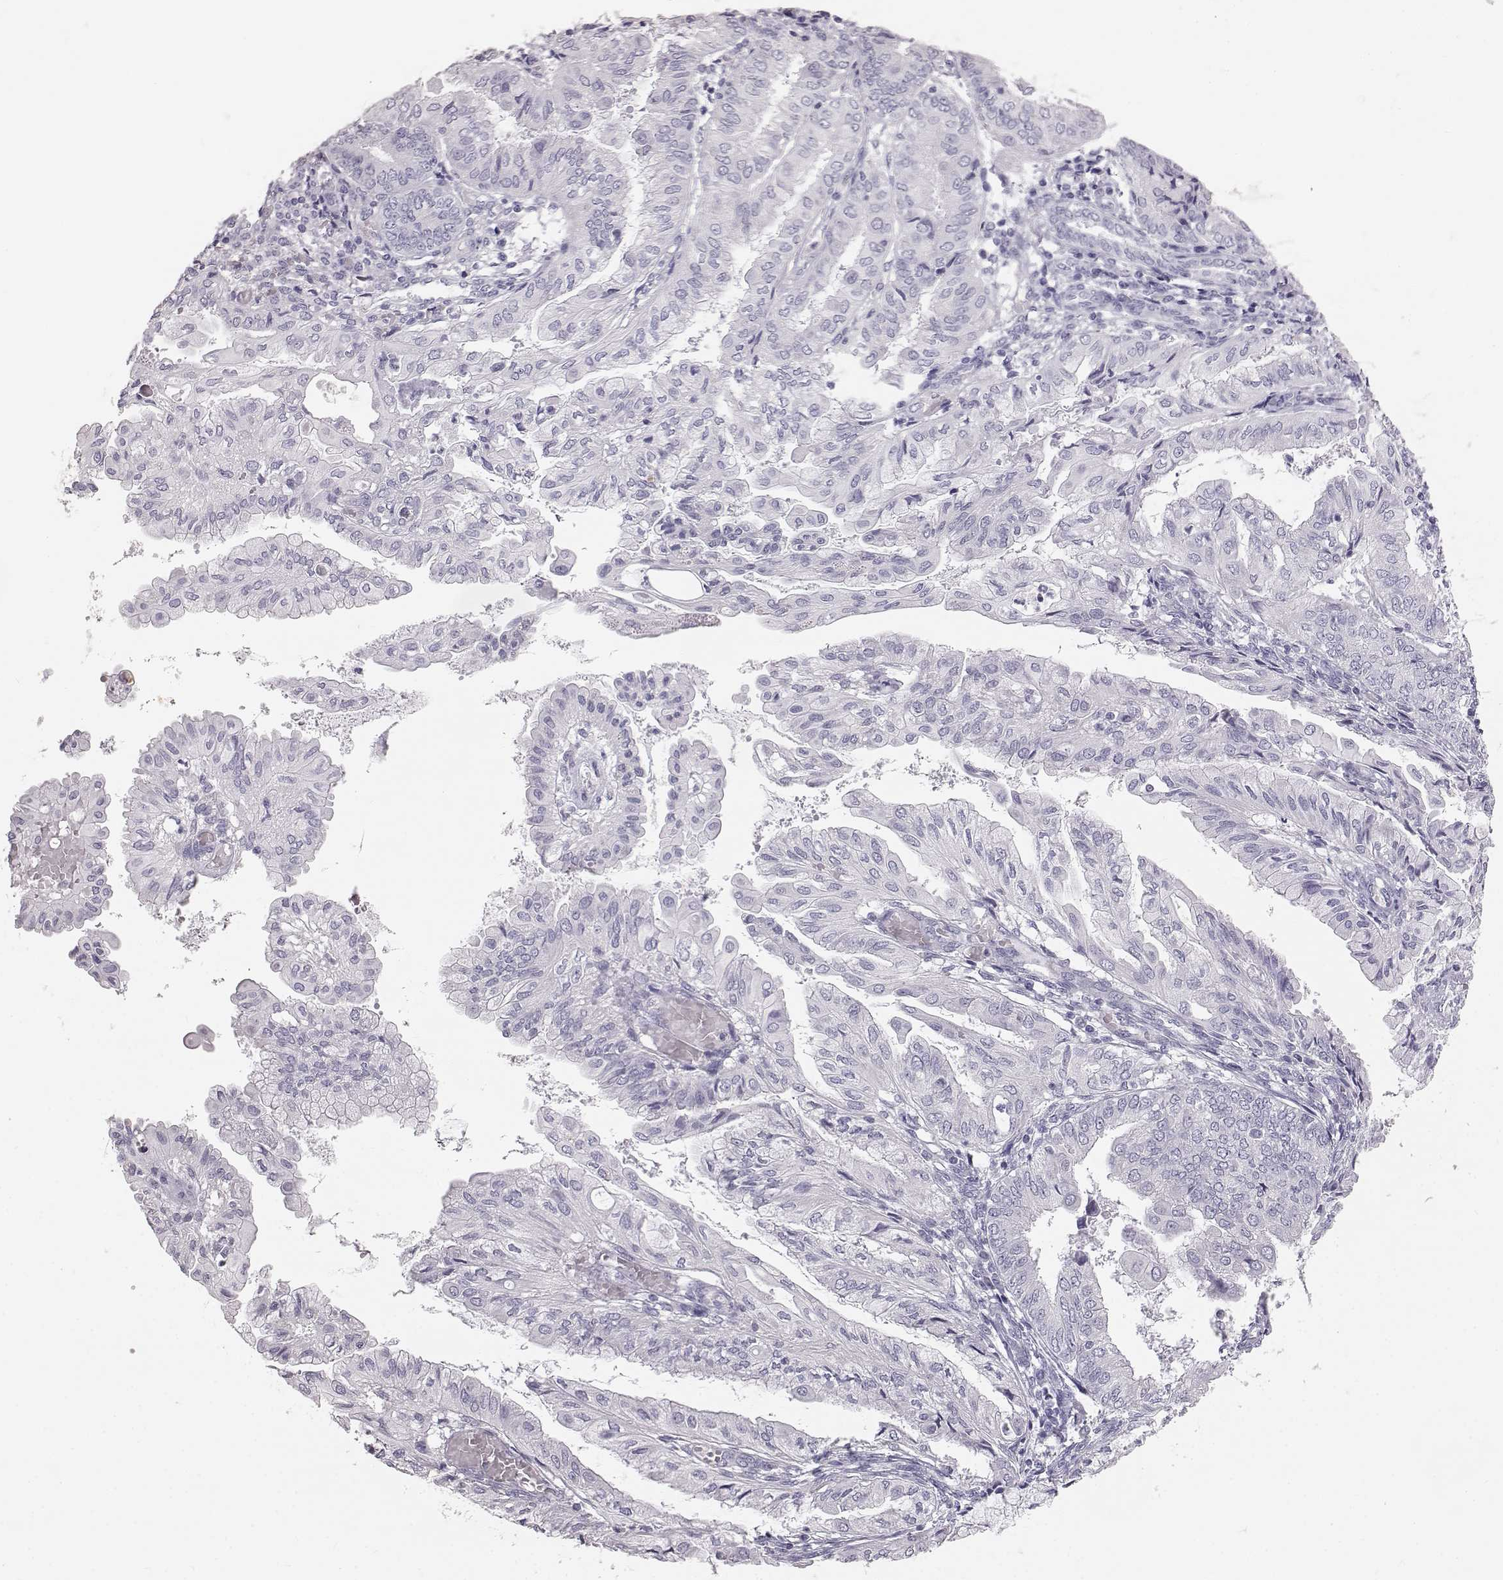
{"staining": {"intensity": "negative", "quantity": "none", "location": "none"}, "tissue": "endometrial cancer", "cell_type": "Tumor cells", "image_type": "cancer", "snomed": [{"axis": "morphology", "description": "Adenocarcinoma, NOS"}, {"axis": "topography", "description": "Endometrium"}], "caption": "The micrograph reveals no significant staining in tumor cells of endometrial adenocarcinoma. (DAB (3,3'-diaminobenzidine) IHC, high magnification).", "gene": "KRT33A", "patient": {"sex": "female", "age": 68}}